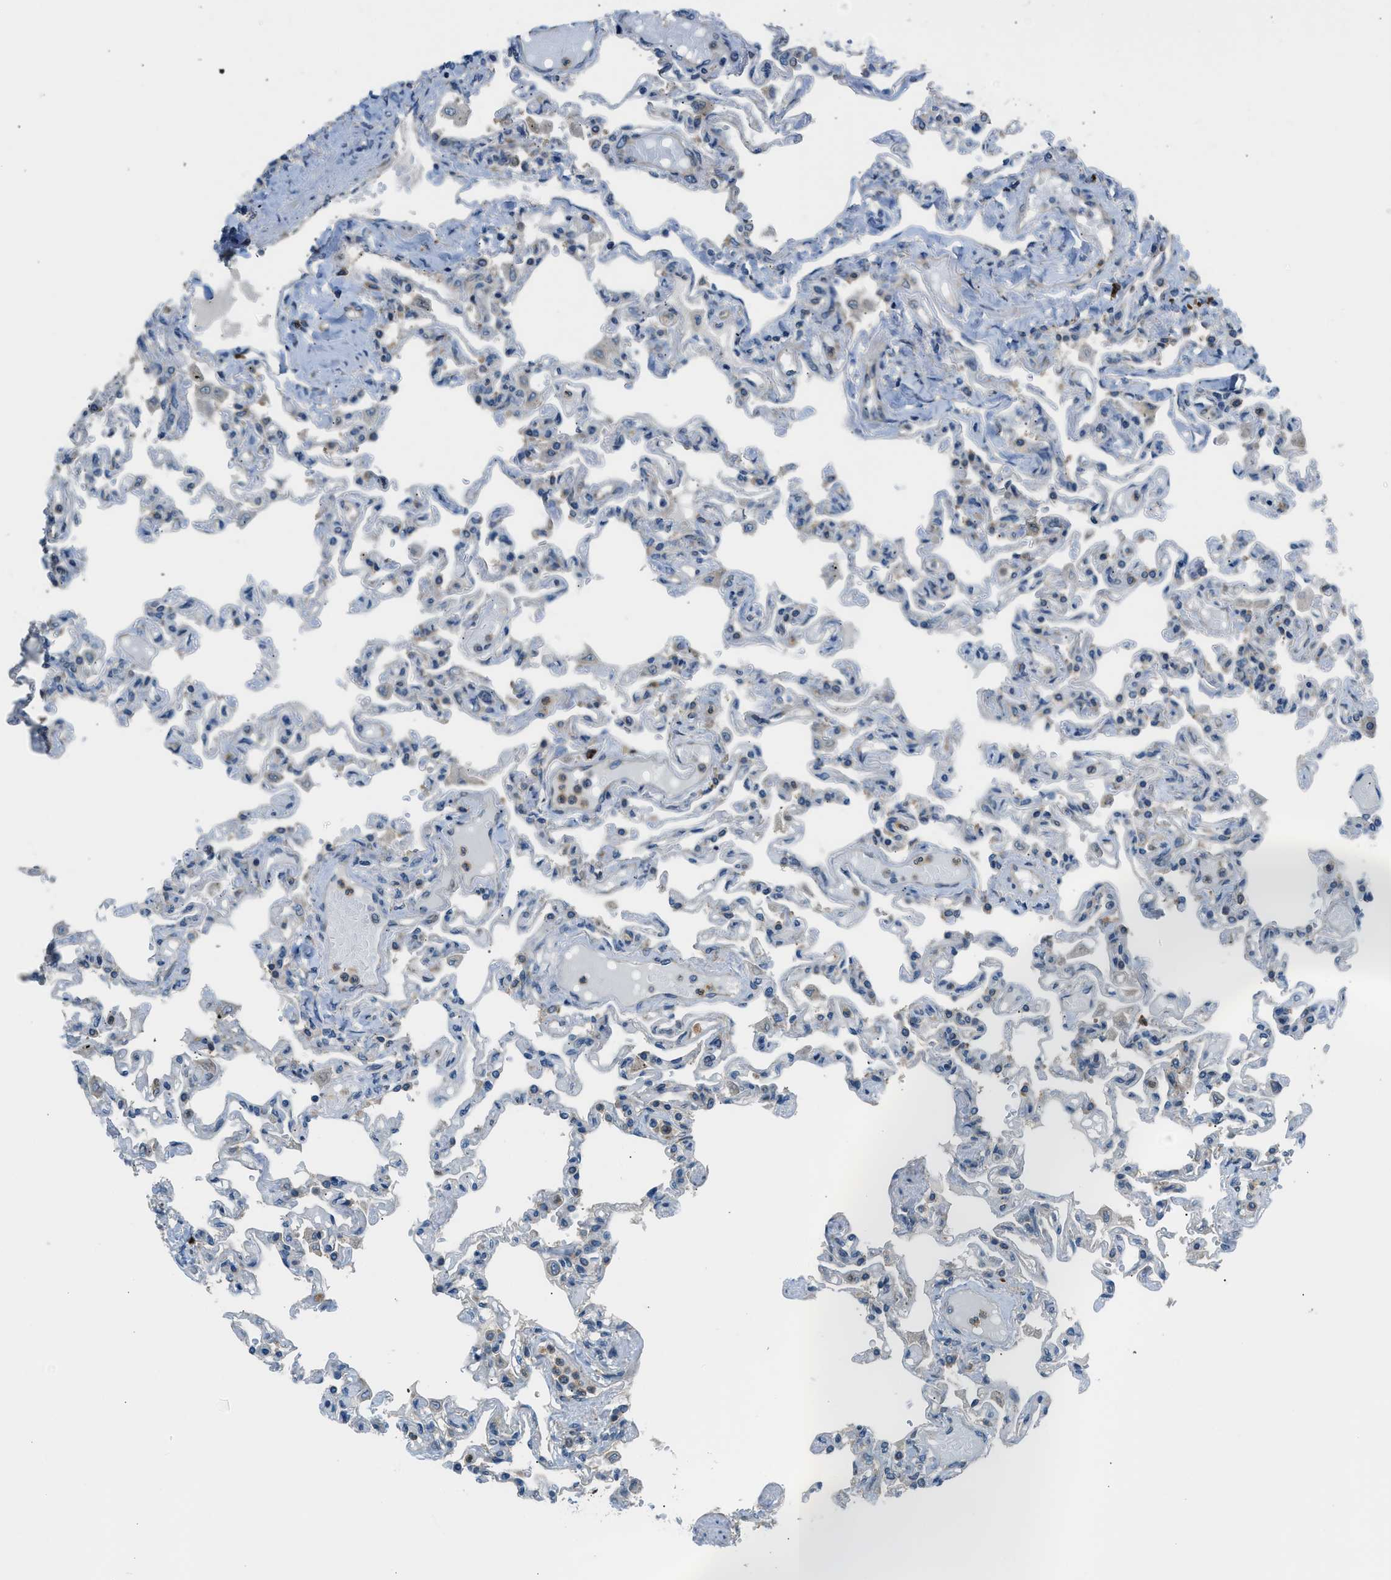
{"staining": {"intensity": "weak", "quantity": "<25%", "location": "cytoplasmic/membranous"}, "tissue": "lung", "cell_type": "Alveolar cells", "image_type": "normal", "snomed": [{"axis": "morphology", "description": "Normal tissue, NOS"}, {"axis": "topography", "description": "Lung"}], "caption": "Immunohistochemistry histopathology image of unremarkable lung: lung stained with DAB shows no significant protein positivity in alveolar cells.", "gene": "EDARADD", "patient": {"sex": "male", "age": 21}}